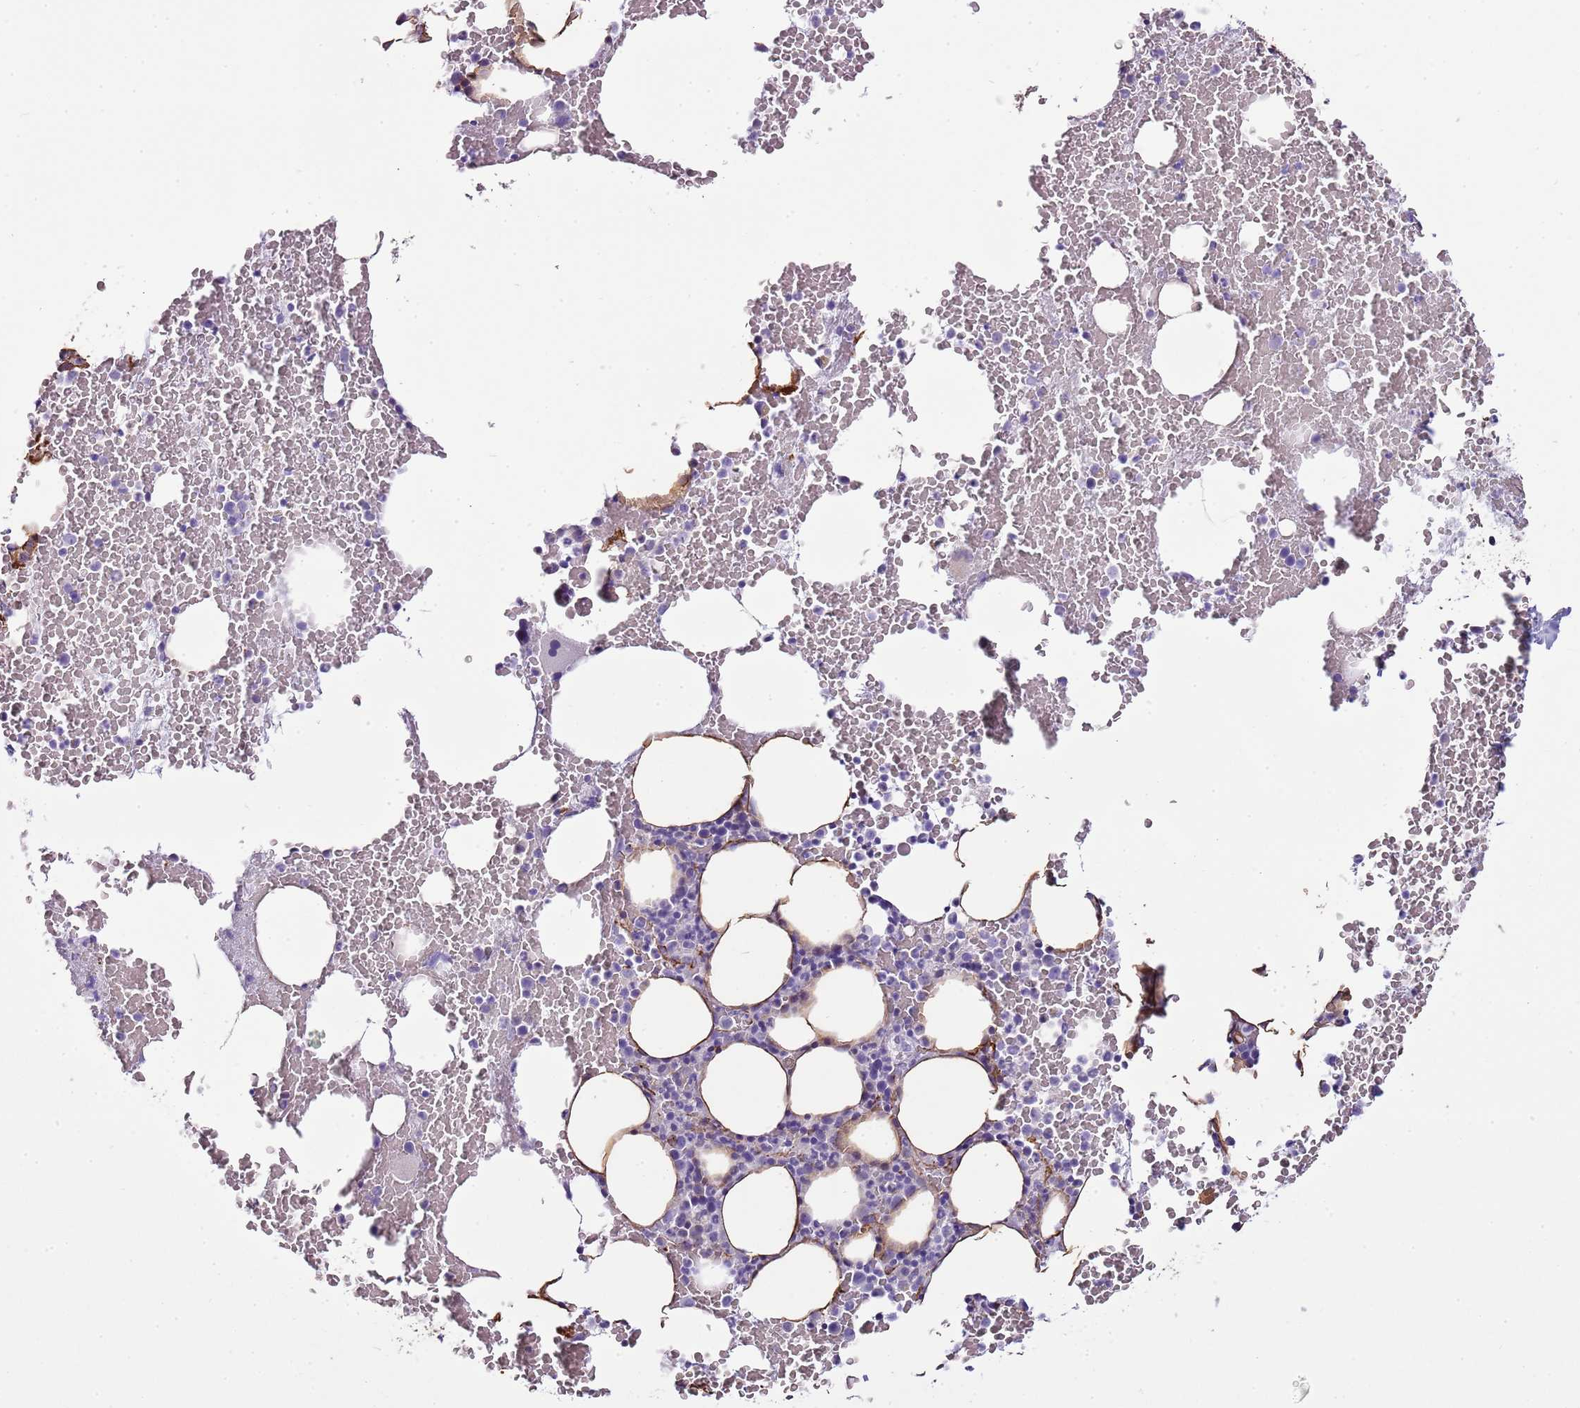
{"staining": {"intensity": "negative", "quantity": "none", "location": "none"}, "tissue": "bone marrow", "cell_type": "Hematopoietic cells", "image_type": "normal", "snomed": [{"axis": "morphology", "description": "Normal tissue, NOS"}, {"axis": "morphology", "description": "Inflammation, NOS"}, {"axis": "topography", "description": "Bone marrow"}], "caption": "This is an immunohistochemistry (IHC) histopathology image of unremarkable human bone marrow. There is no positivity in hematopoietic cells.", "gene": "CTDSPL", "patient": {"sex": "female", "age": 78}}